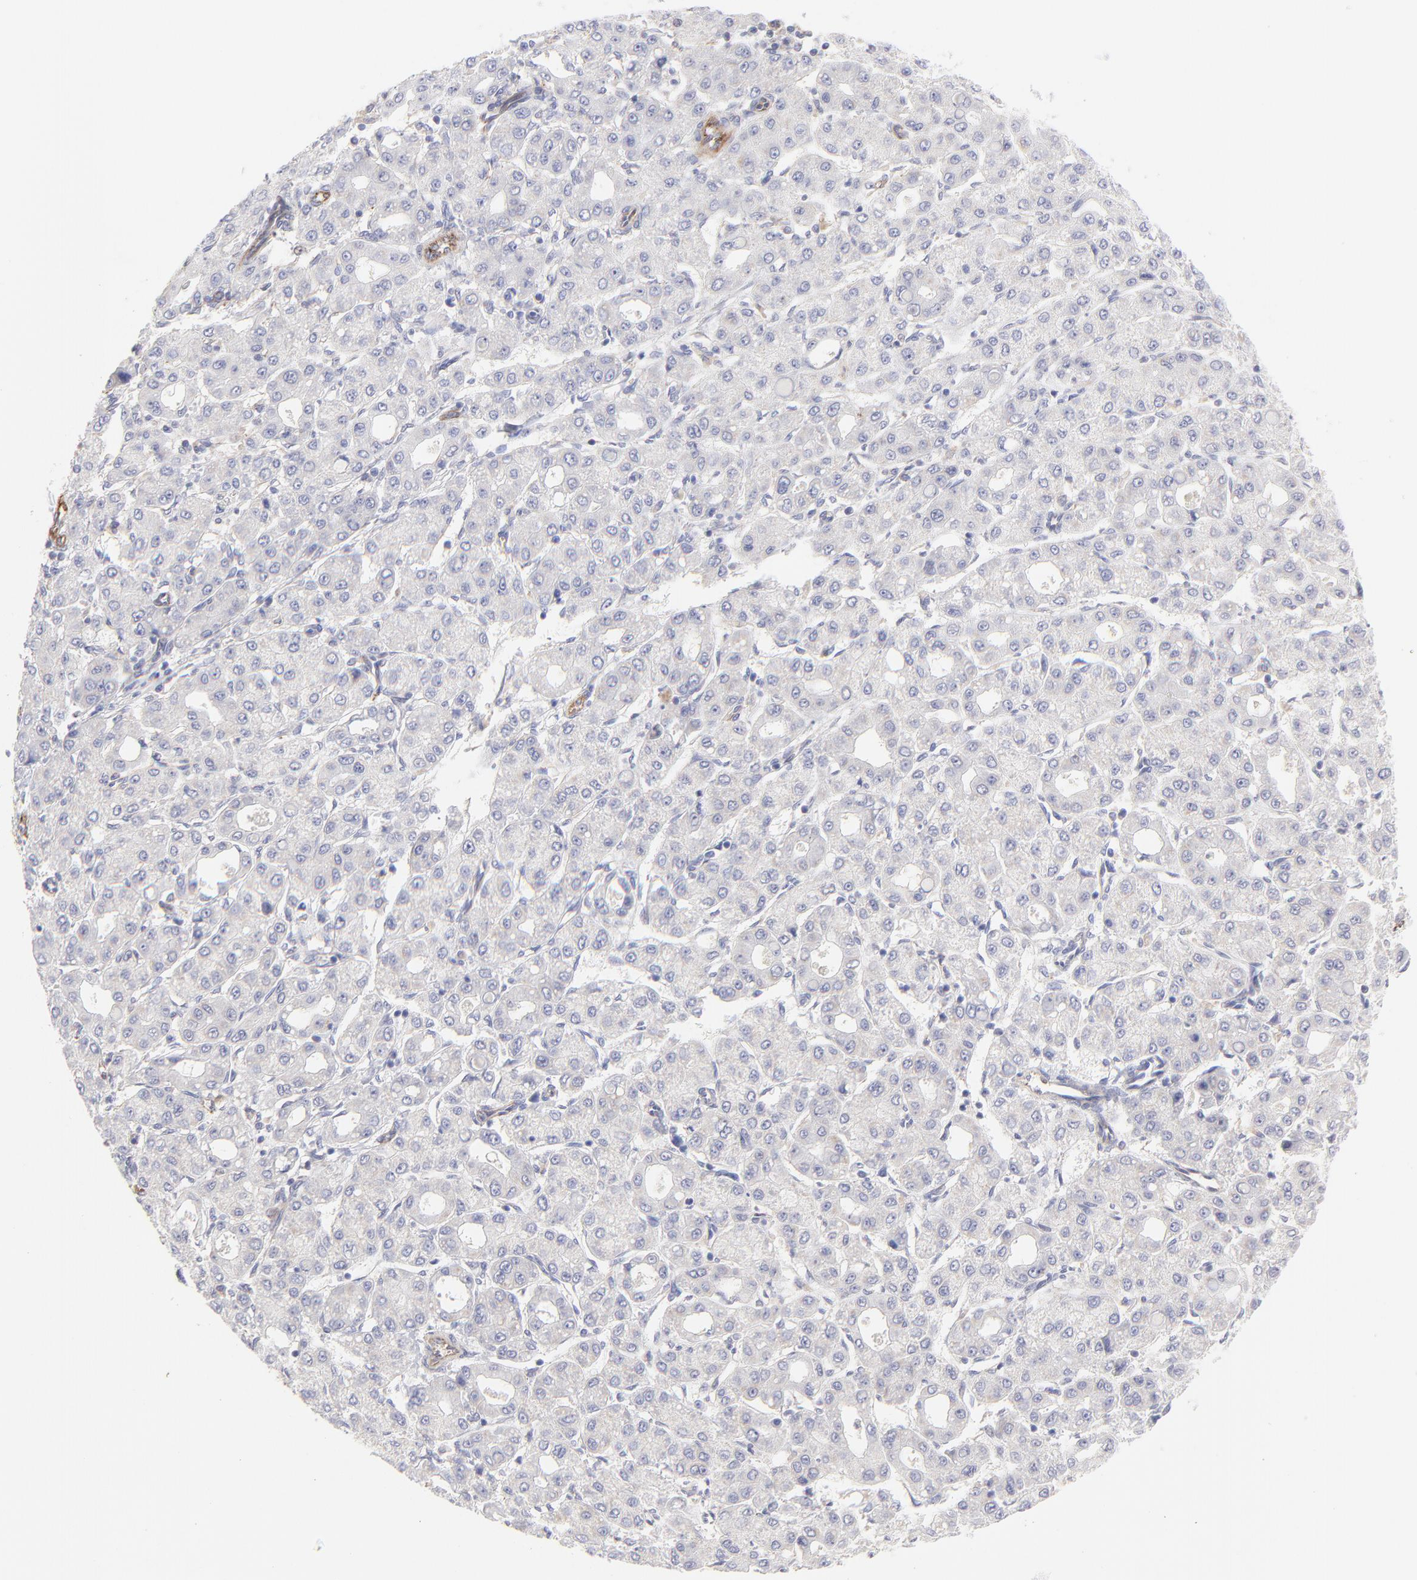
{"staining": {"intensity": "negative", "quantity": "none", "location": "none"}, "tissue": "liver cancer", "cell_type": "Tumor cells", "image_type": "cancer", "snomed": [{"axis": "morphology", "description": "Carcinoma, Hepatocellular, NOS"}, {"axis": "topography", "description": "Liver"}], "caption": "DAB immunohistochemical staining of hepatocellular carcinoma (liver) exhibits no significant staining in tumor cells.", "gene": "COX8C", "patient": {"sex": "male", "age": 69}}